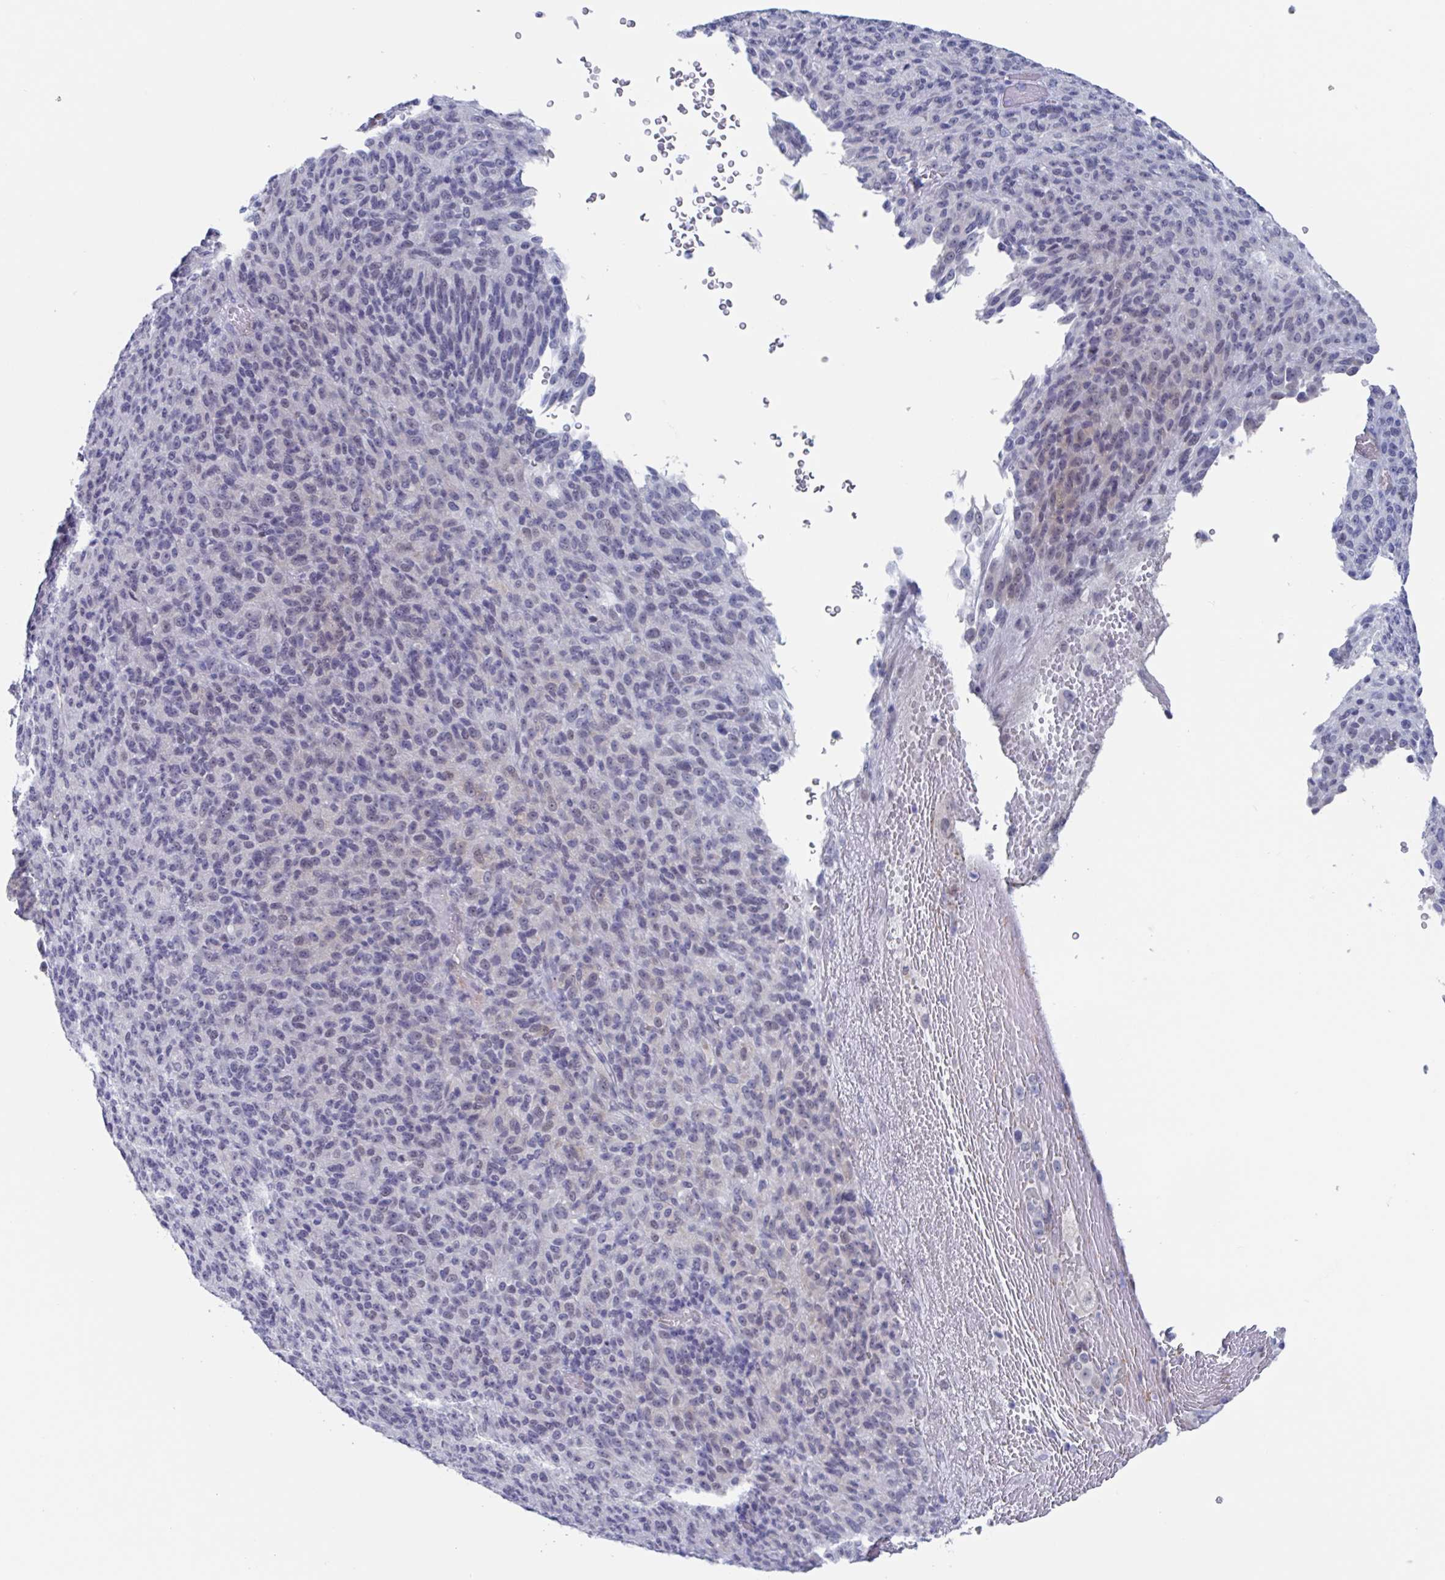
{"staining": {"intensity": "negative", "quantity": "none", "location": "none"}, "tissue": "melanoma", "cell_type": "Tumor cells", "image_type": "cancer", "snomed": [{"axis": "morphology", "description": "Malignant melanoma, Metastatic site"}, {"axis": "topography", "description": "Brain"}], "caption": "Immunohistochemistry photomicrograph of human melanoma stained for a protein (brown), which reveals no staining in tumor cells.", "gene": "KDM4D", "patient": {"sex": "female", "age": 56}}